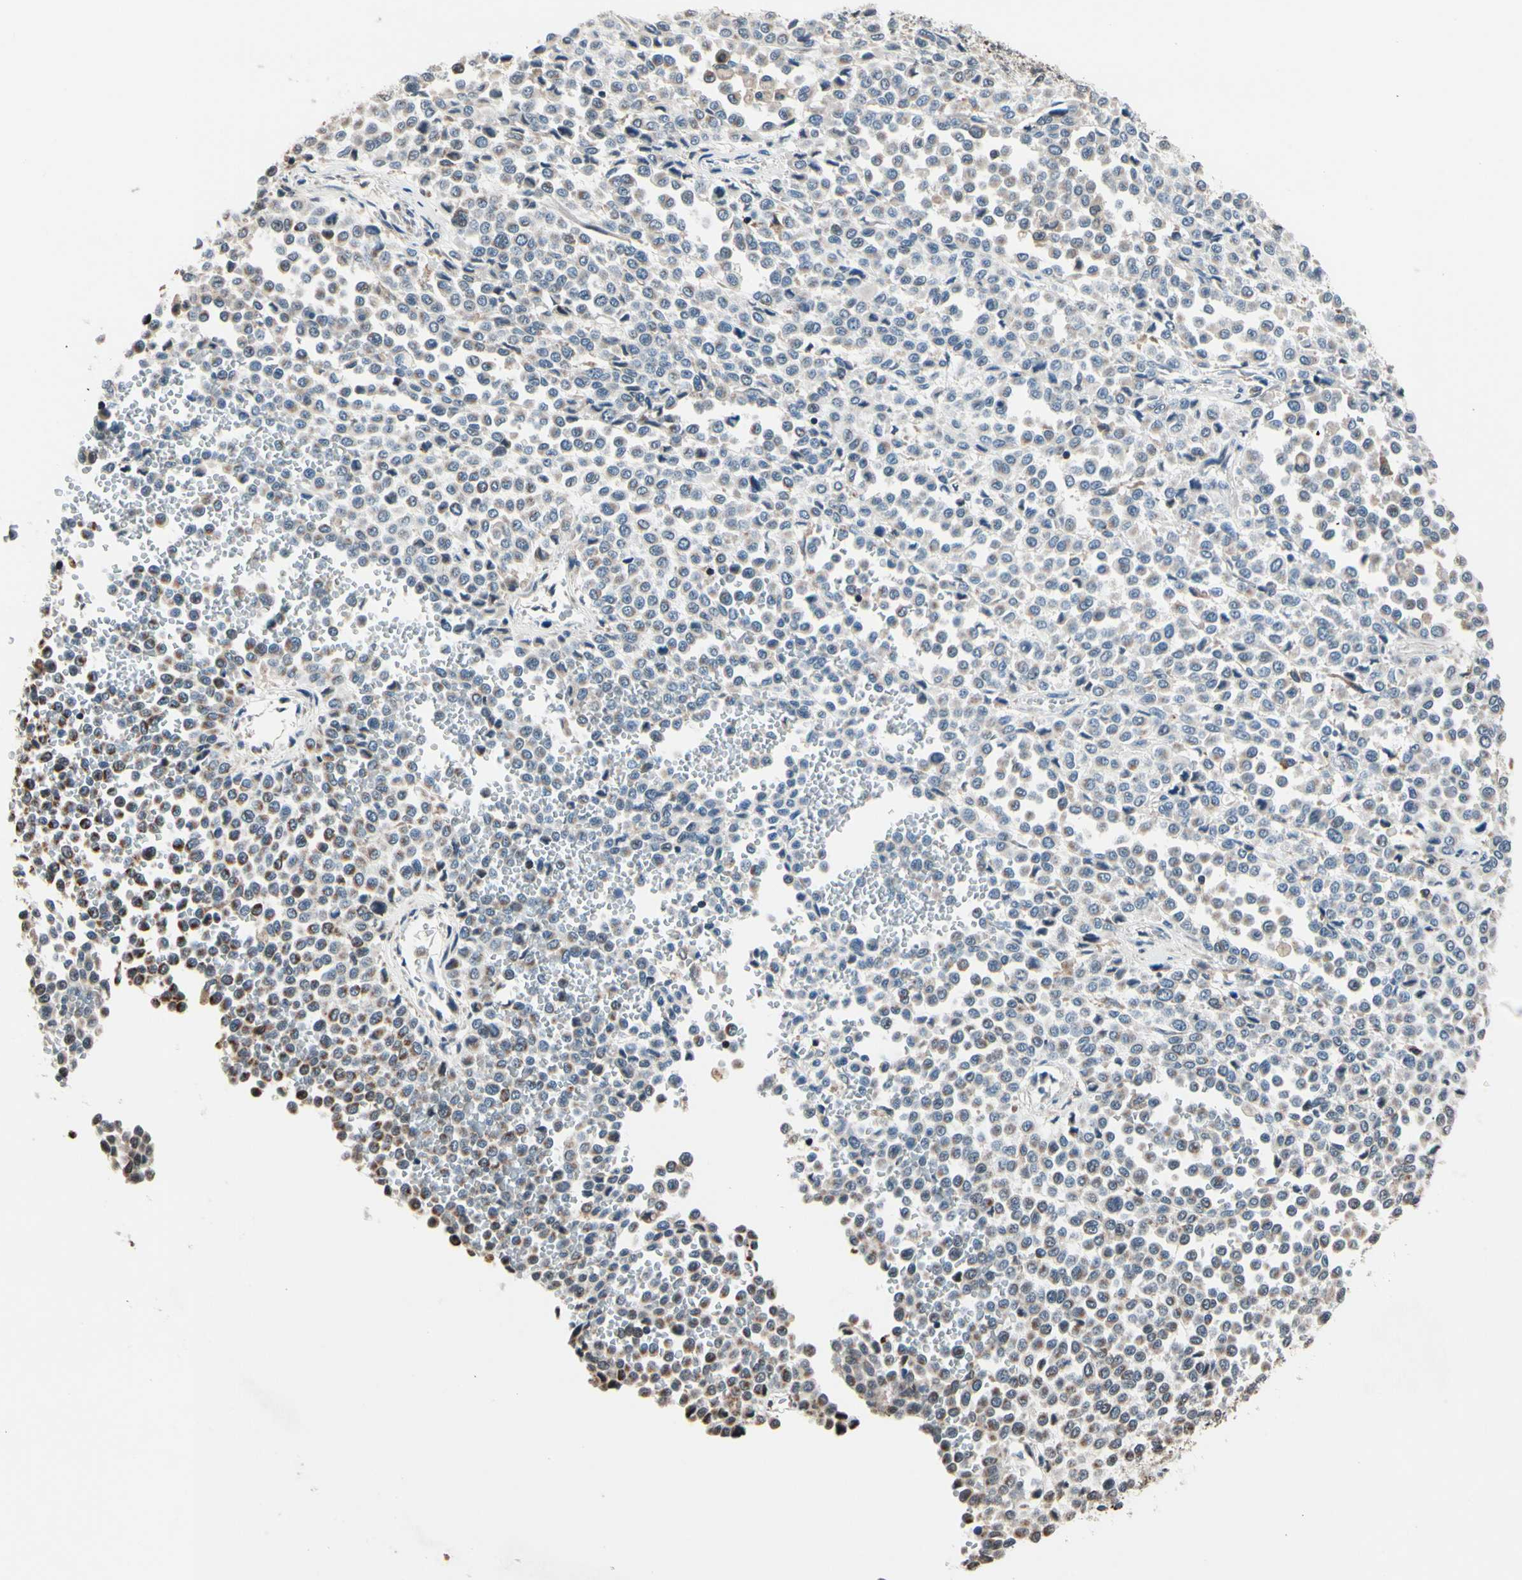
{"staining": {"intensity": "moderate", "quantity": "<25%", "location": "cytoplasmic/membranous"}, "tissue": "melanoma", "cell_type": "Tumor cells", "image_type": "cancer", "snomed": [{"axis": "morphology", "description": "Malignant melanoma, Metastatic site"}, {"axis": "topography", "description": "Pancreas"}], "caption": "Melanoma stained for a protein demonstrates moderate cytoplasmic/membranous positivity in tumor cells. The staining was performed using DAB (3,3'-diaminobenzidine) to visualize the protein expression in brown, while the nuclei were stained in blue with hematoxylin (Magnification: 20x).", "gene": "TMEM176A", "patient": {"sex": "female", "age": 30}}